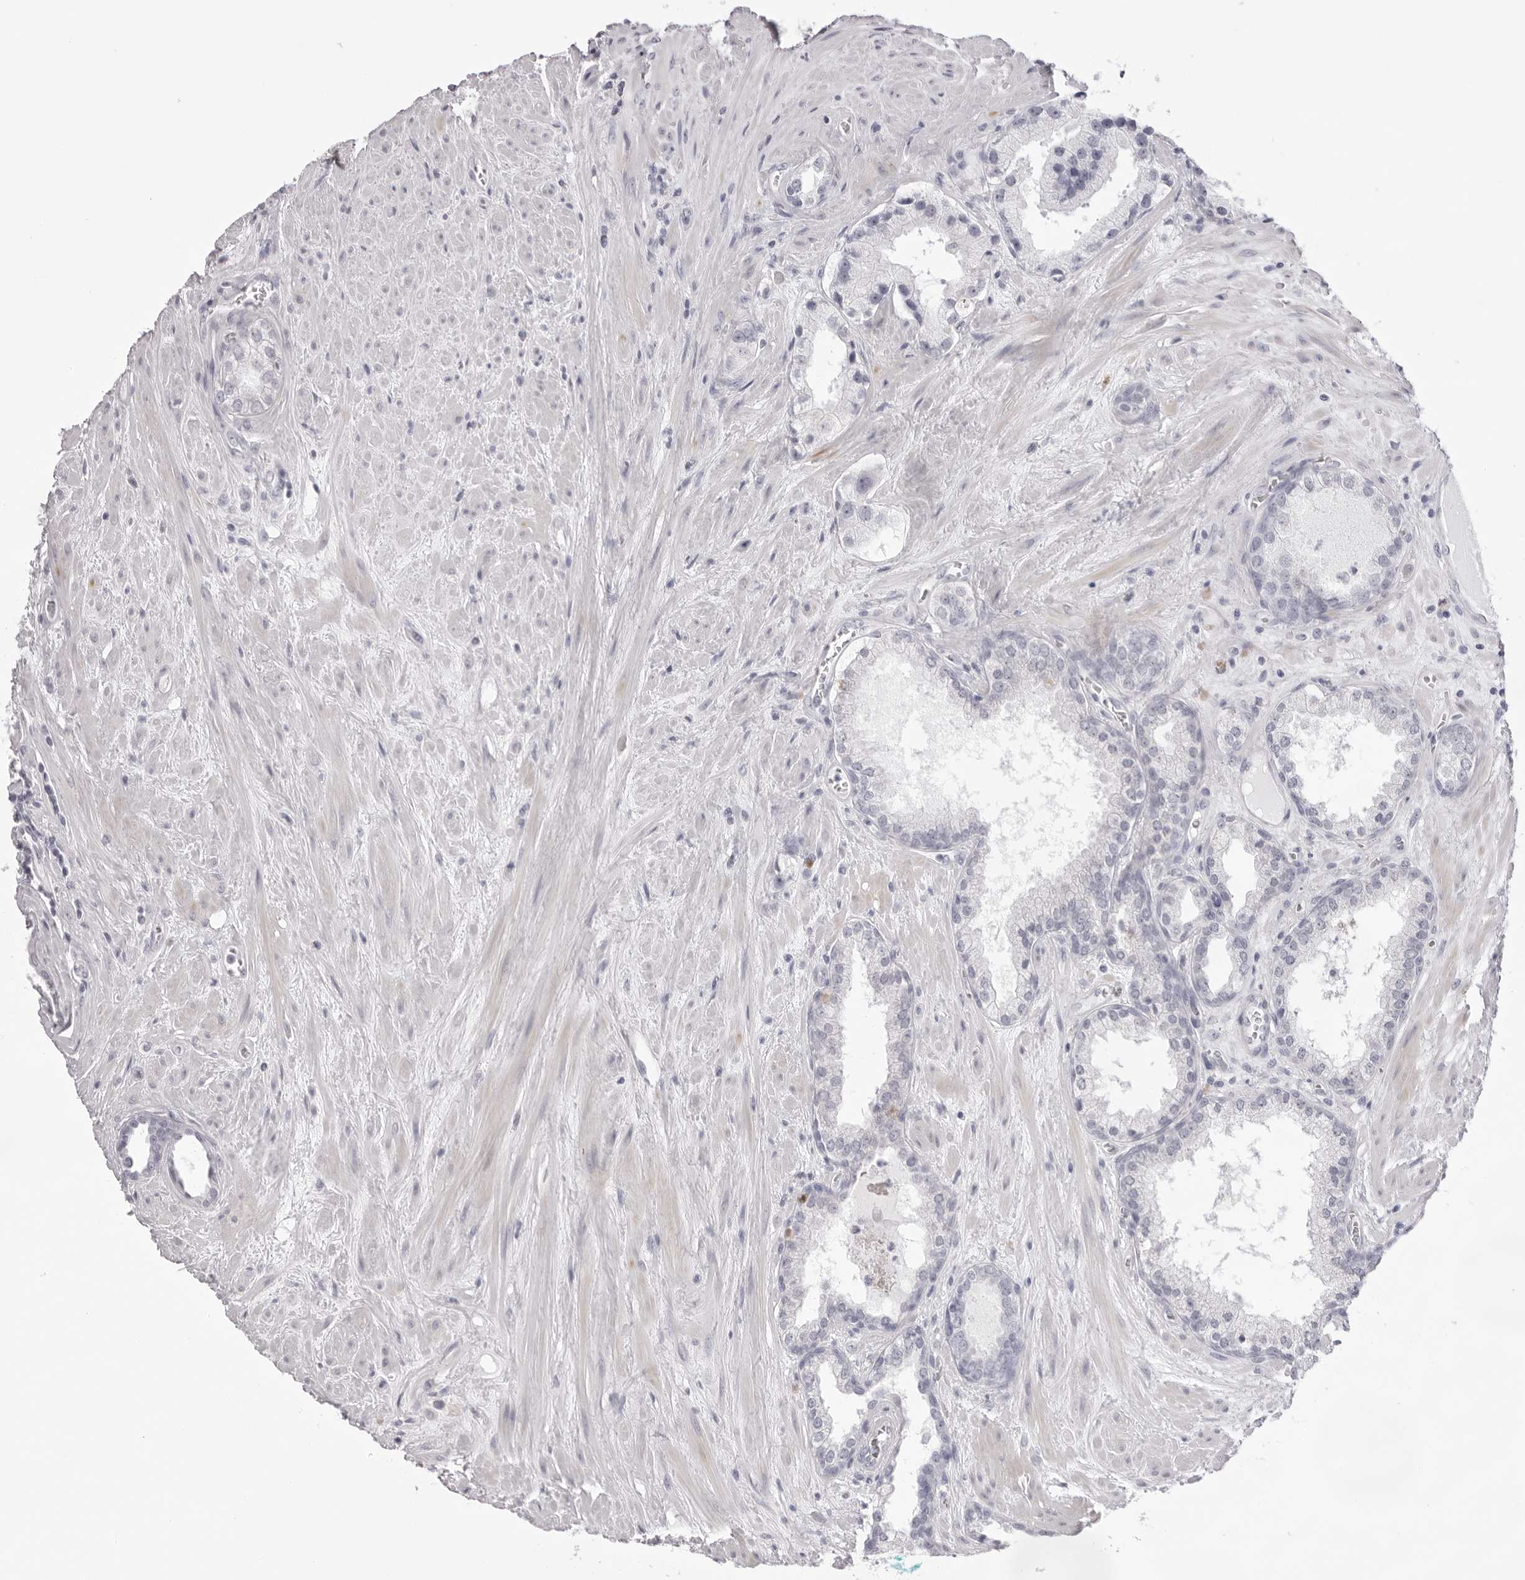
{"staining": {"intensity": "negative", "quantity": "none", "location": "none"}, "tissue": "prostate cancer", "cell_type": "Tumor cells", "image_type": "cancer", "snomed": [{"axis": "morphology", "description": "Adenocarcinoma, Low grade"}, {"axis": "topography", "description": "Prostate"}], "caption": "Tumor cells show no significant protein staining in prostate cancer (low-grade adenocarcinoma).", "gene": "SPTA1", "patient": {"sex": "male", "age": 62}}